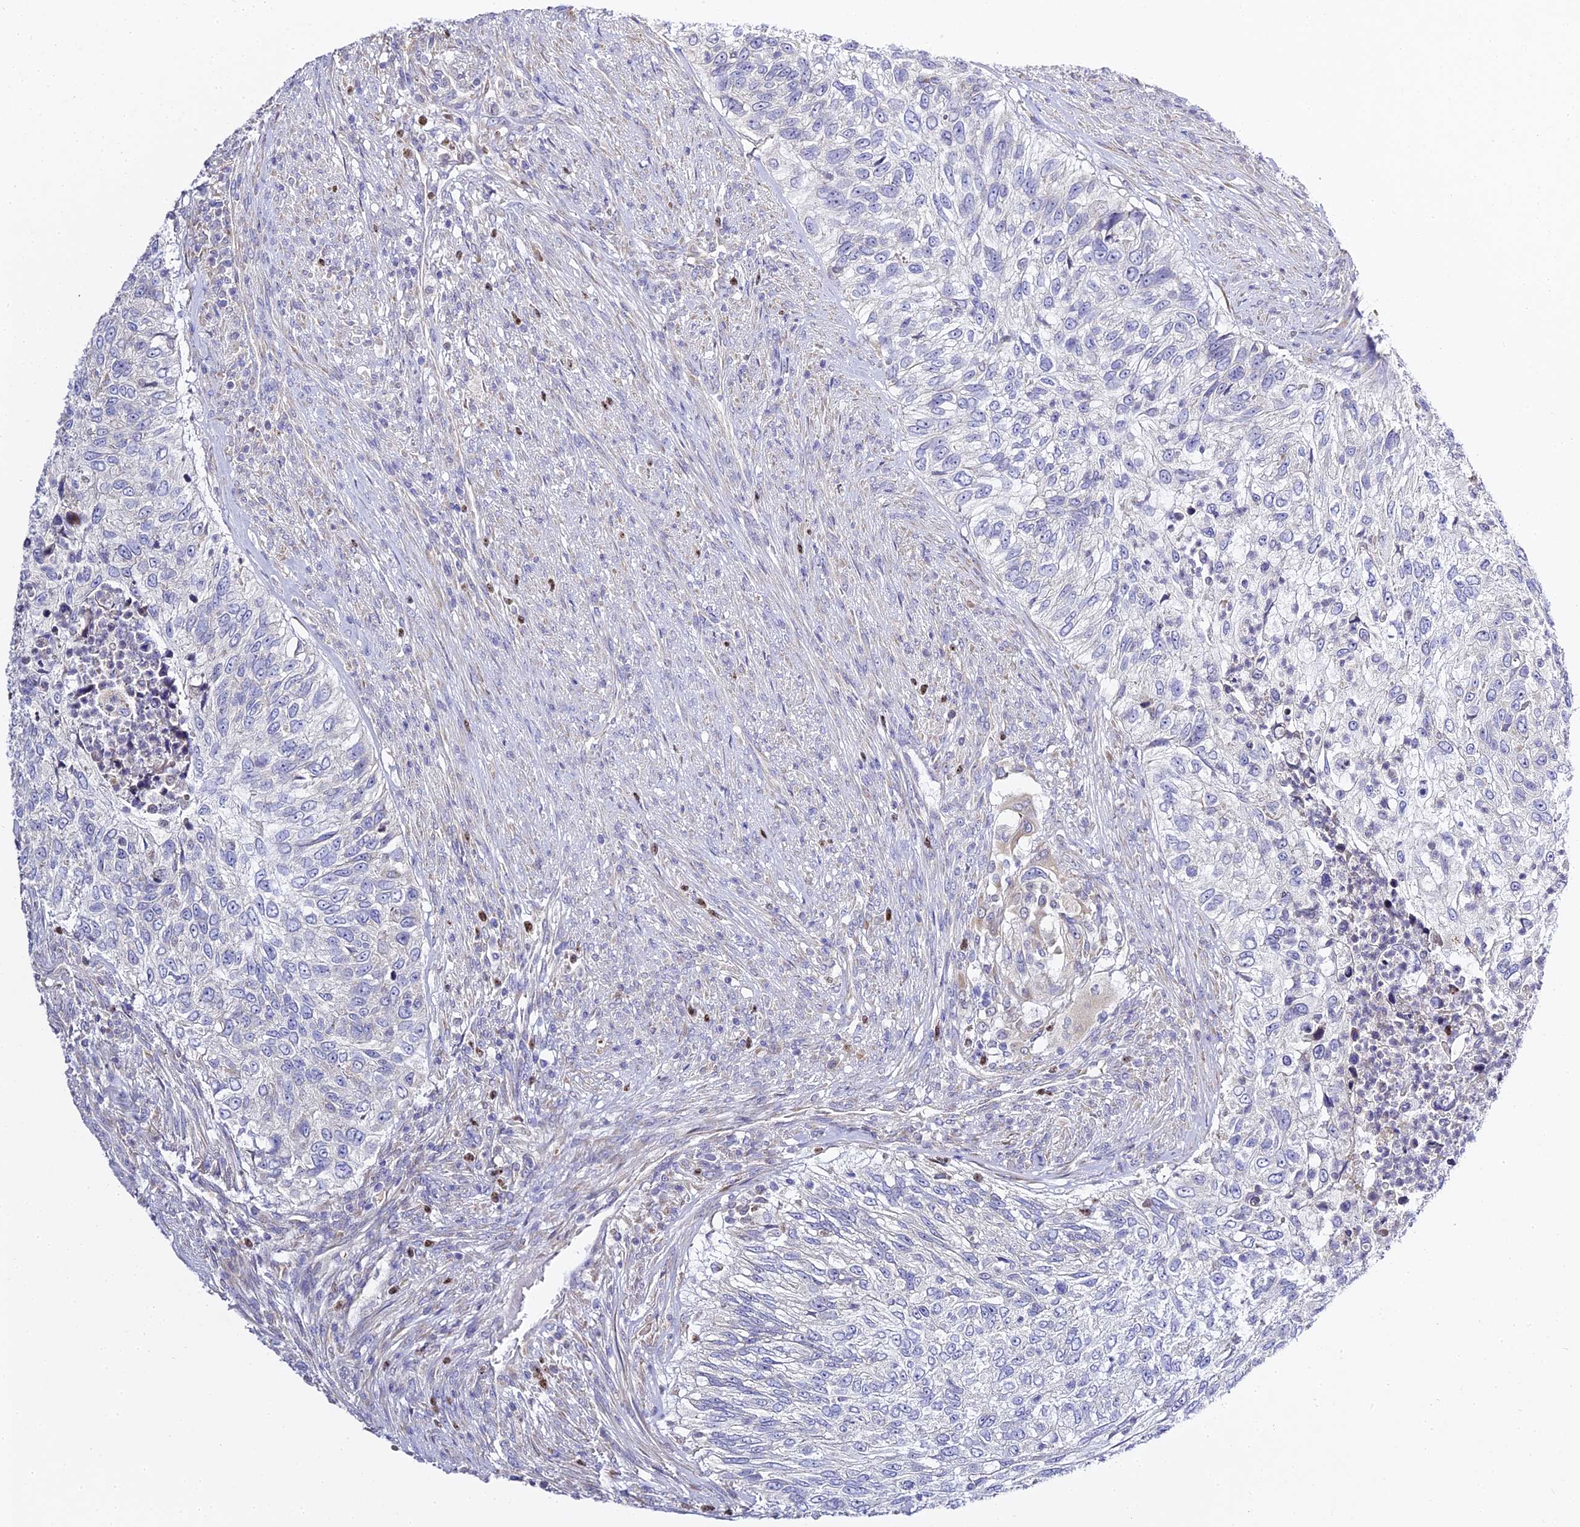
{"staining": {"intensity": "negative", "quantity": "none", "location": "none"}, "tissue": "urothelial cancer", "cell_type": "Tumor cells", "image_type": "cancer", "snomed": [{"axis": "morphology", "description": "Urothelial carcinoma, High grade"}, {"axis": "topography", "description": "Urinary bladder"}], "caption": "This photomicrograph is of urothelial carcinoma (high-grade) stained with IHC to label a protein in brown with the nuclei are counter-stained blue. There is no expression in tumor cells.", "gene": "SERP1", "patient": {"sex": "female", "age": 60}}